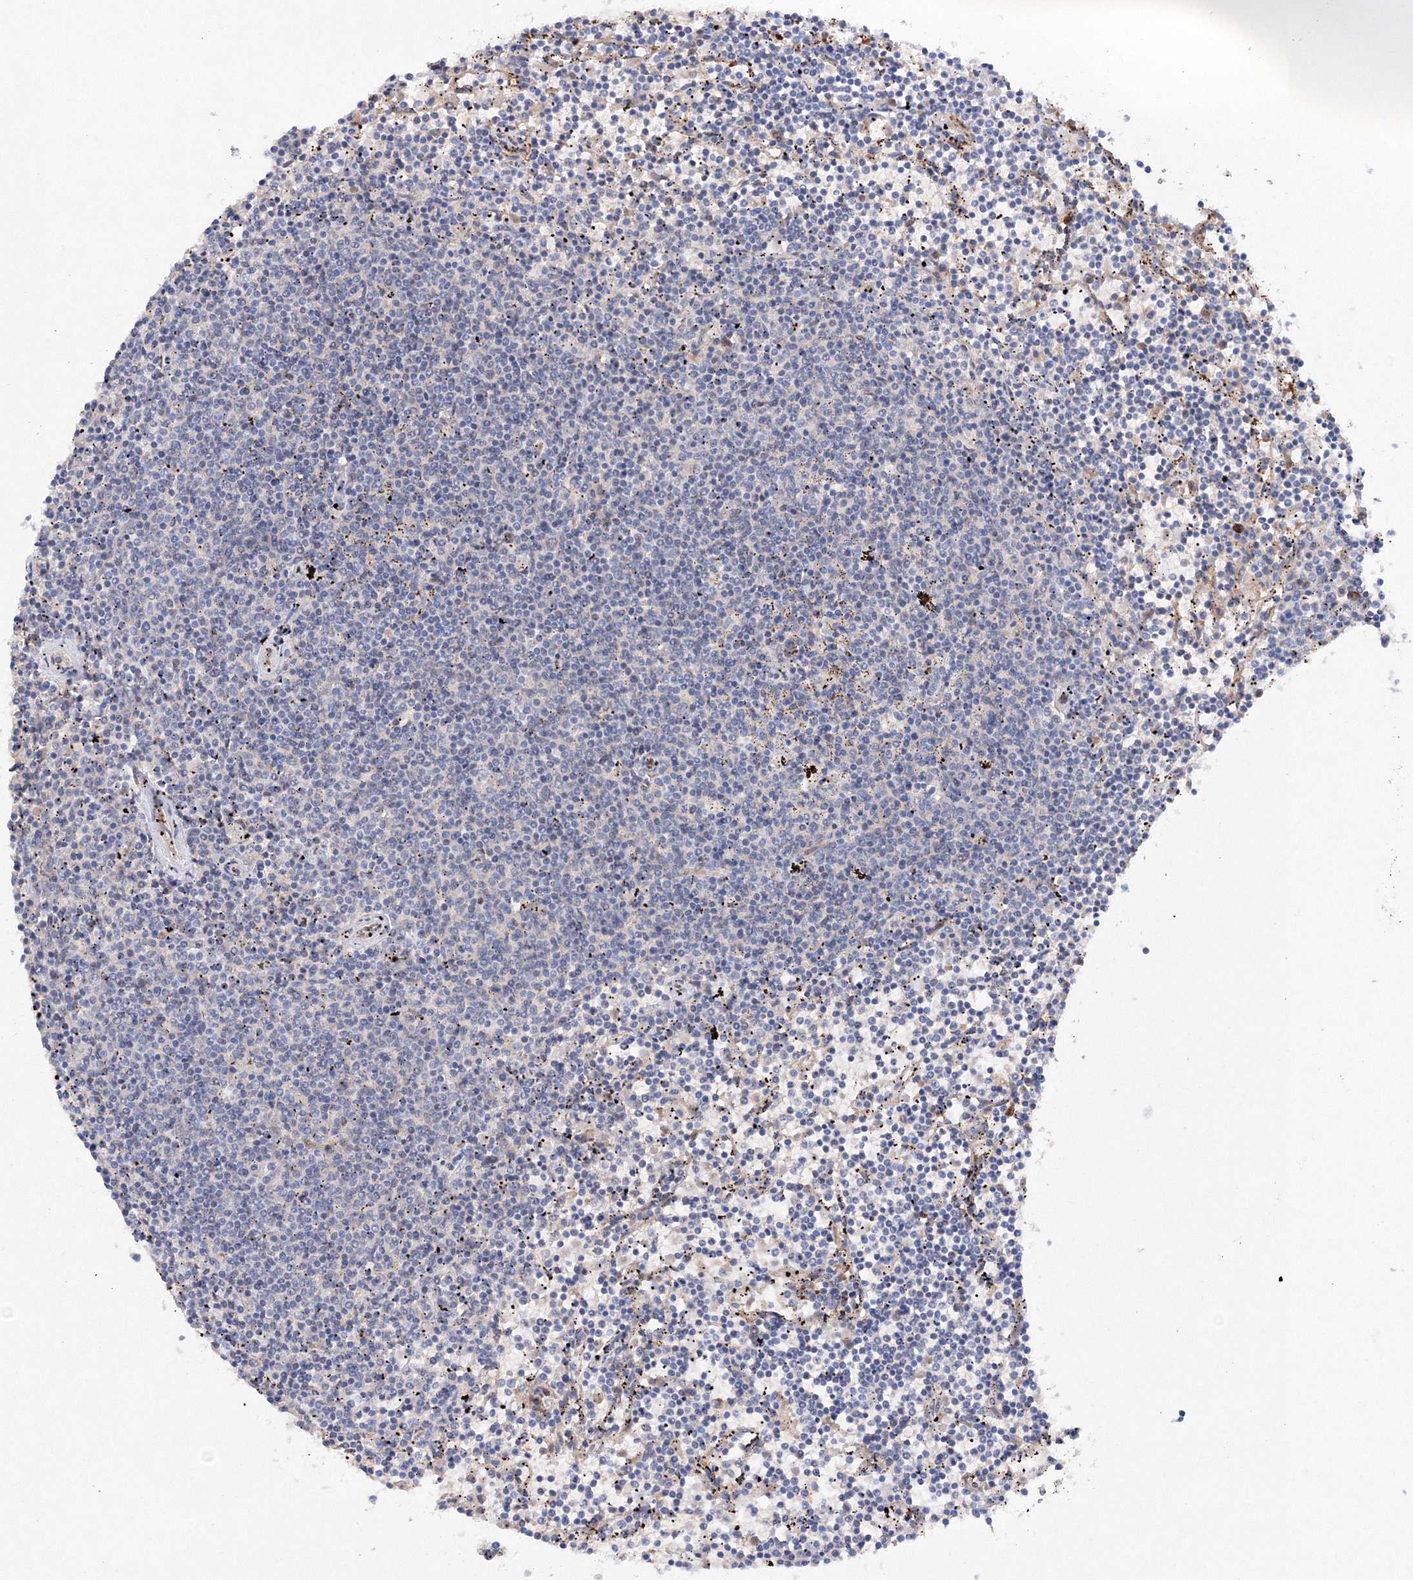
{"staining": {"intensity": "negative", "quantity": "none", "location": "none"}, "tissue": "lymphoma", "cell_type": "Tumor cells", "image_type": "cancer", "snomed": [{"axis": "morphology", "description": "Malignant lymphoma, non-Hodgkin's type, Low grade"}, {"axis": "topography", "description": "Spleen"}], "caption": "Lymphoma was stained to show a protein in brown. There is no significant staining in tumor cells. Nuclei are stained in blue.", "gene": "DIS3L2", "patient": {"sex": "female", "age": 50}}